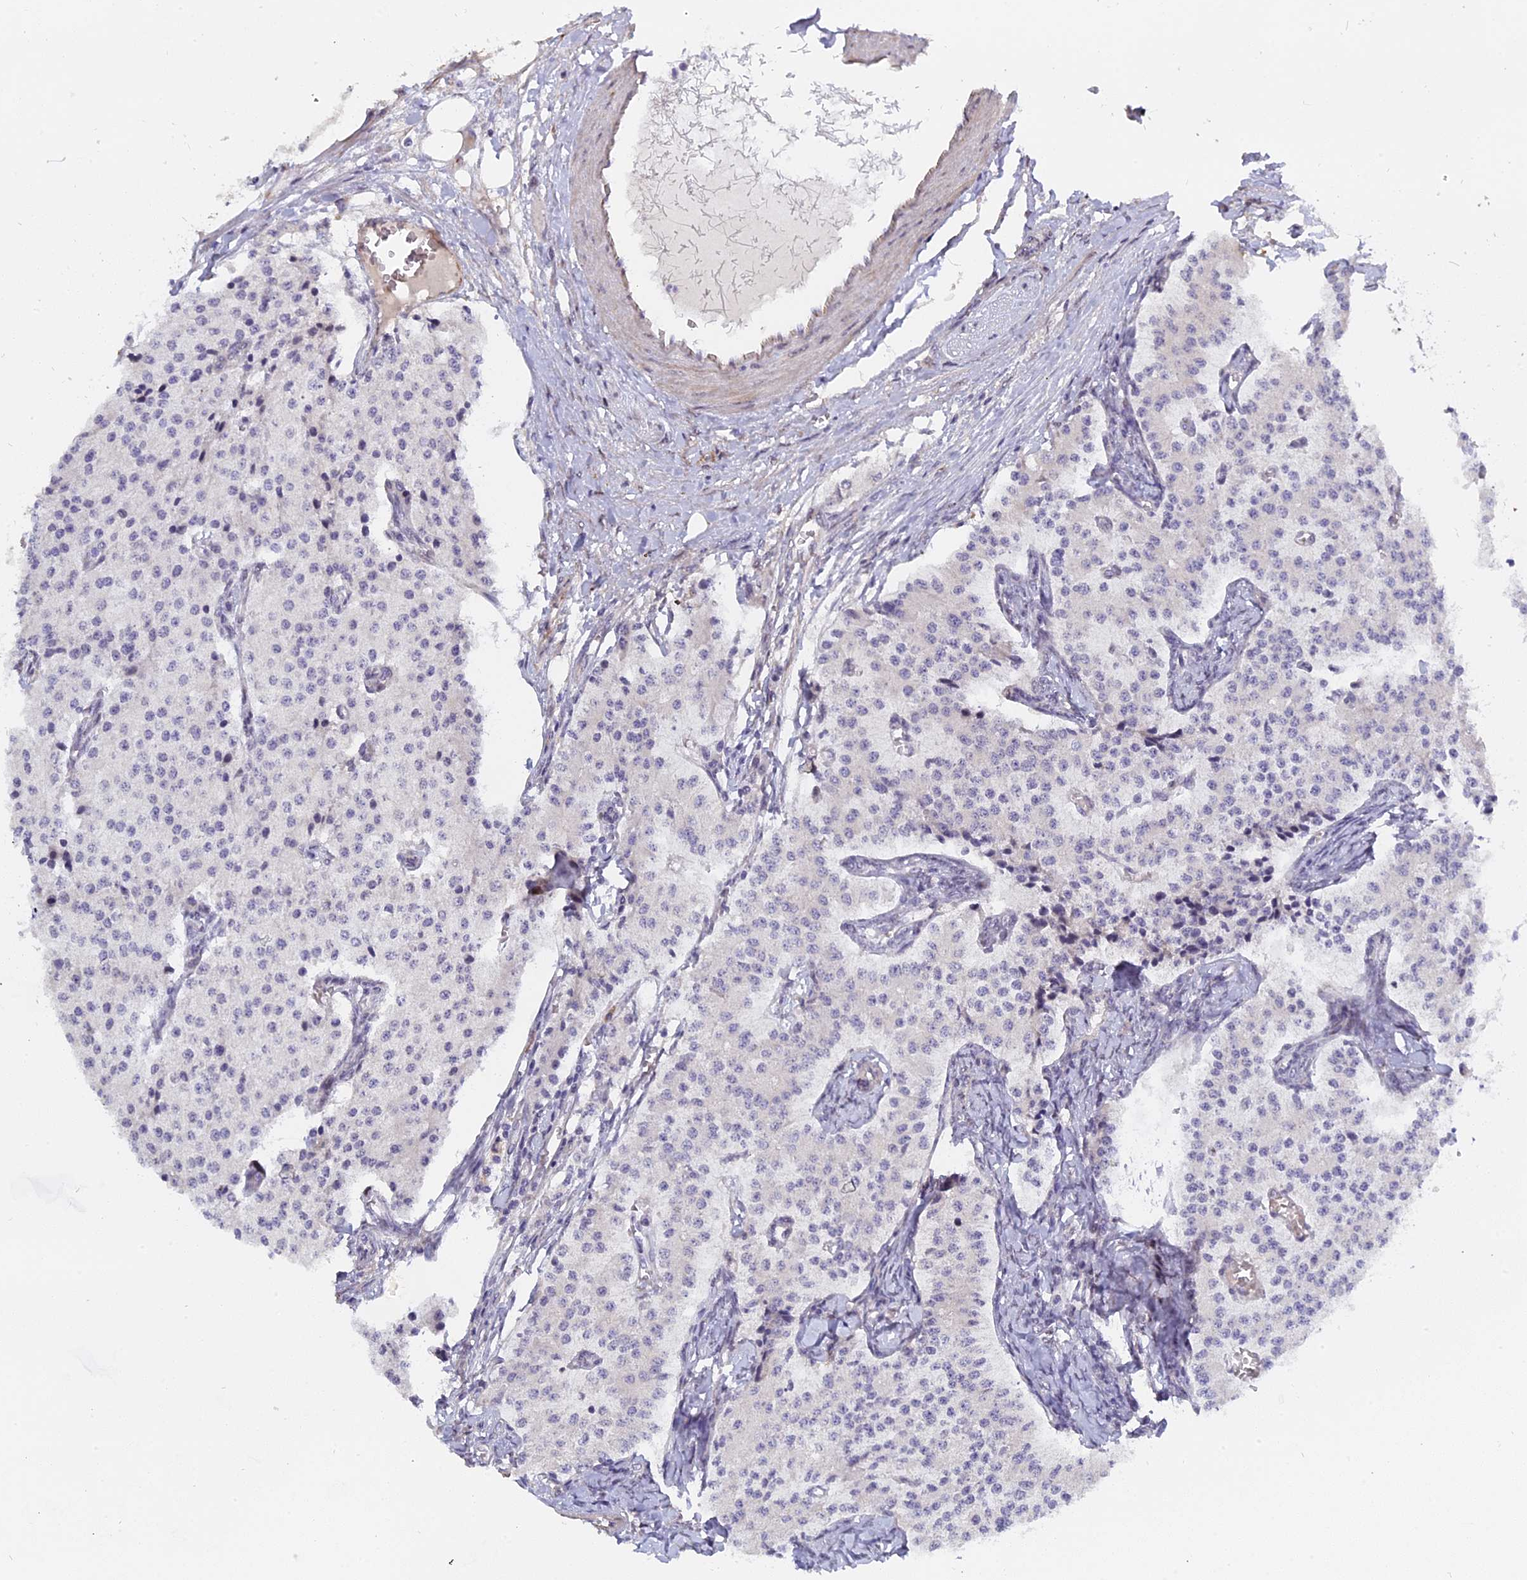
{"staining": {"intensity": "negative", "quantity": "none", "location": "none"}, "tissue": "carcinoid", "cell_type": "Tumor cells", "image_type": "cancer", "snomed": [{"axis": "morphology", "description": "Carcinoid, malignant, NOS"}, {"axis": "topography", "description": "Colon"}], "caption": "Immunohistochemistry (IHC) micrograph of neoplastic tissue: carcinoid stained with DAB reveals no significant protein expression in tumor cells. (DAB immunohistochemistry (IHC) with hematoxylin counter stain).", "gene": "PYGO1", "patient": {"sex": "female", "age": 52}}